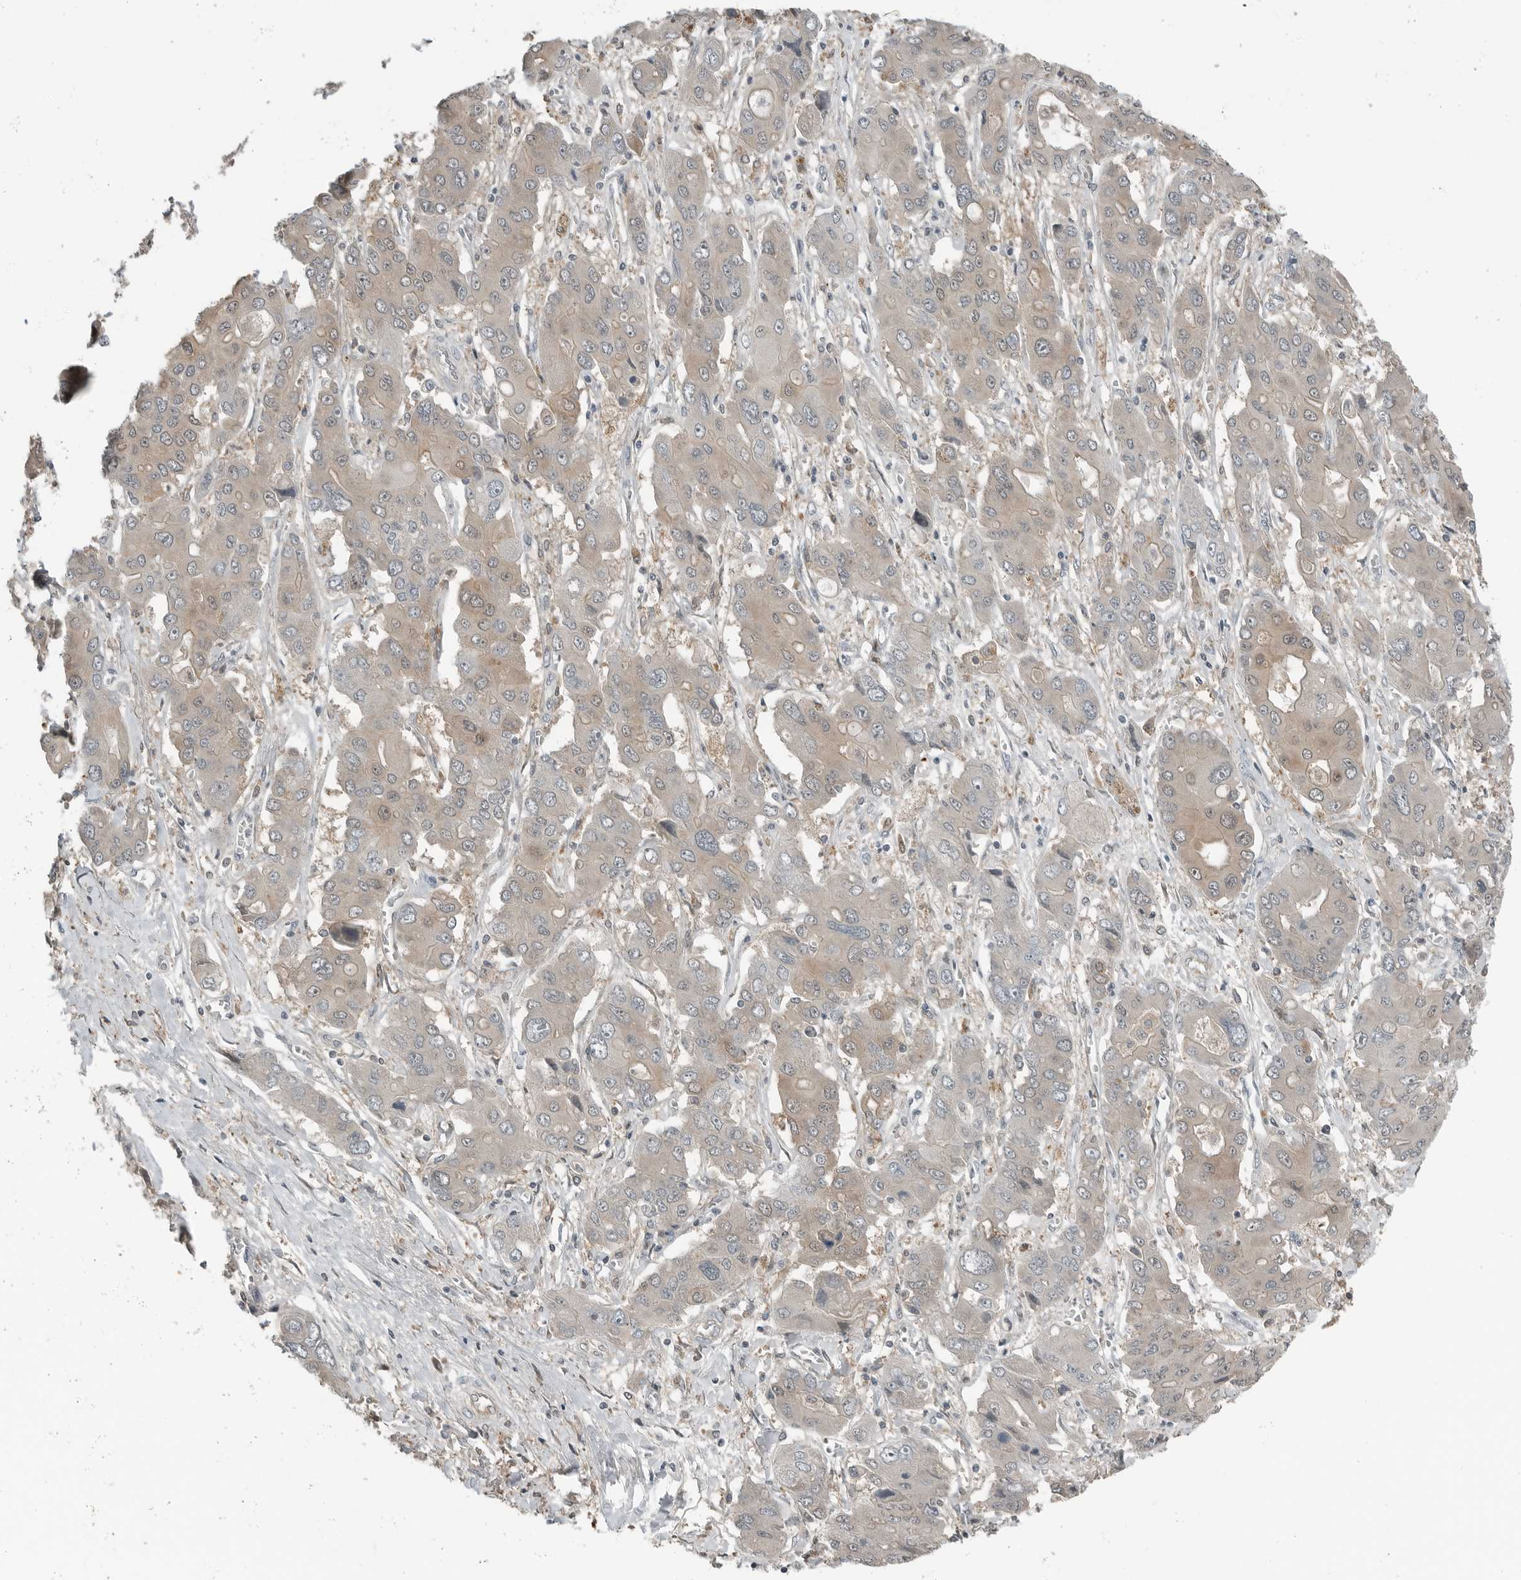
{"staining": {"intensity": "weak", "quantity": ">75%", "location": "cytoplasmic/membranous,nuclear"}, "tissue": "liver cancer", "cell_type": "Tumor cells", "image_type": "cancer", "snomed": [{"axis": "morphology", "description": "Cholangiocarcinoma"}, {"axis": "topography", "description": "Liver"}], "caption": "A brown stain labels weak cytoplasmic/membranous and nuclear staining of a protein in cholangiocarcinoma (liver) tumor cells.", "gene": "KYAT1", "patient": {"sex": "male", "age": 67}}